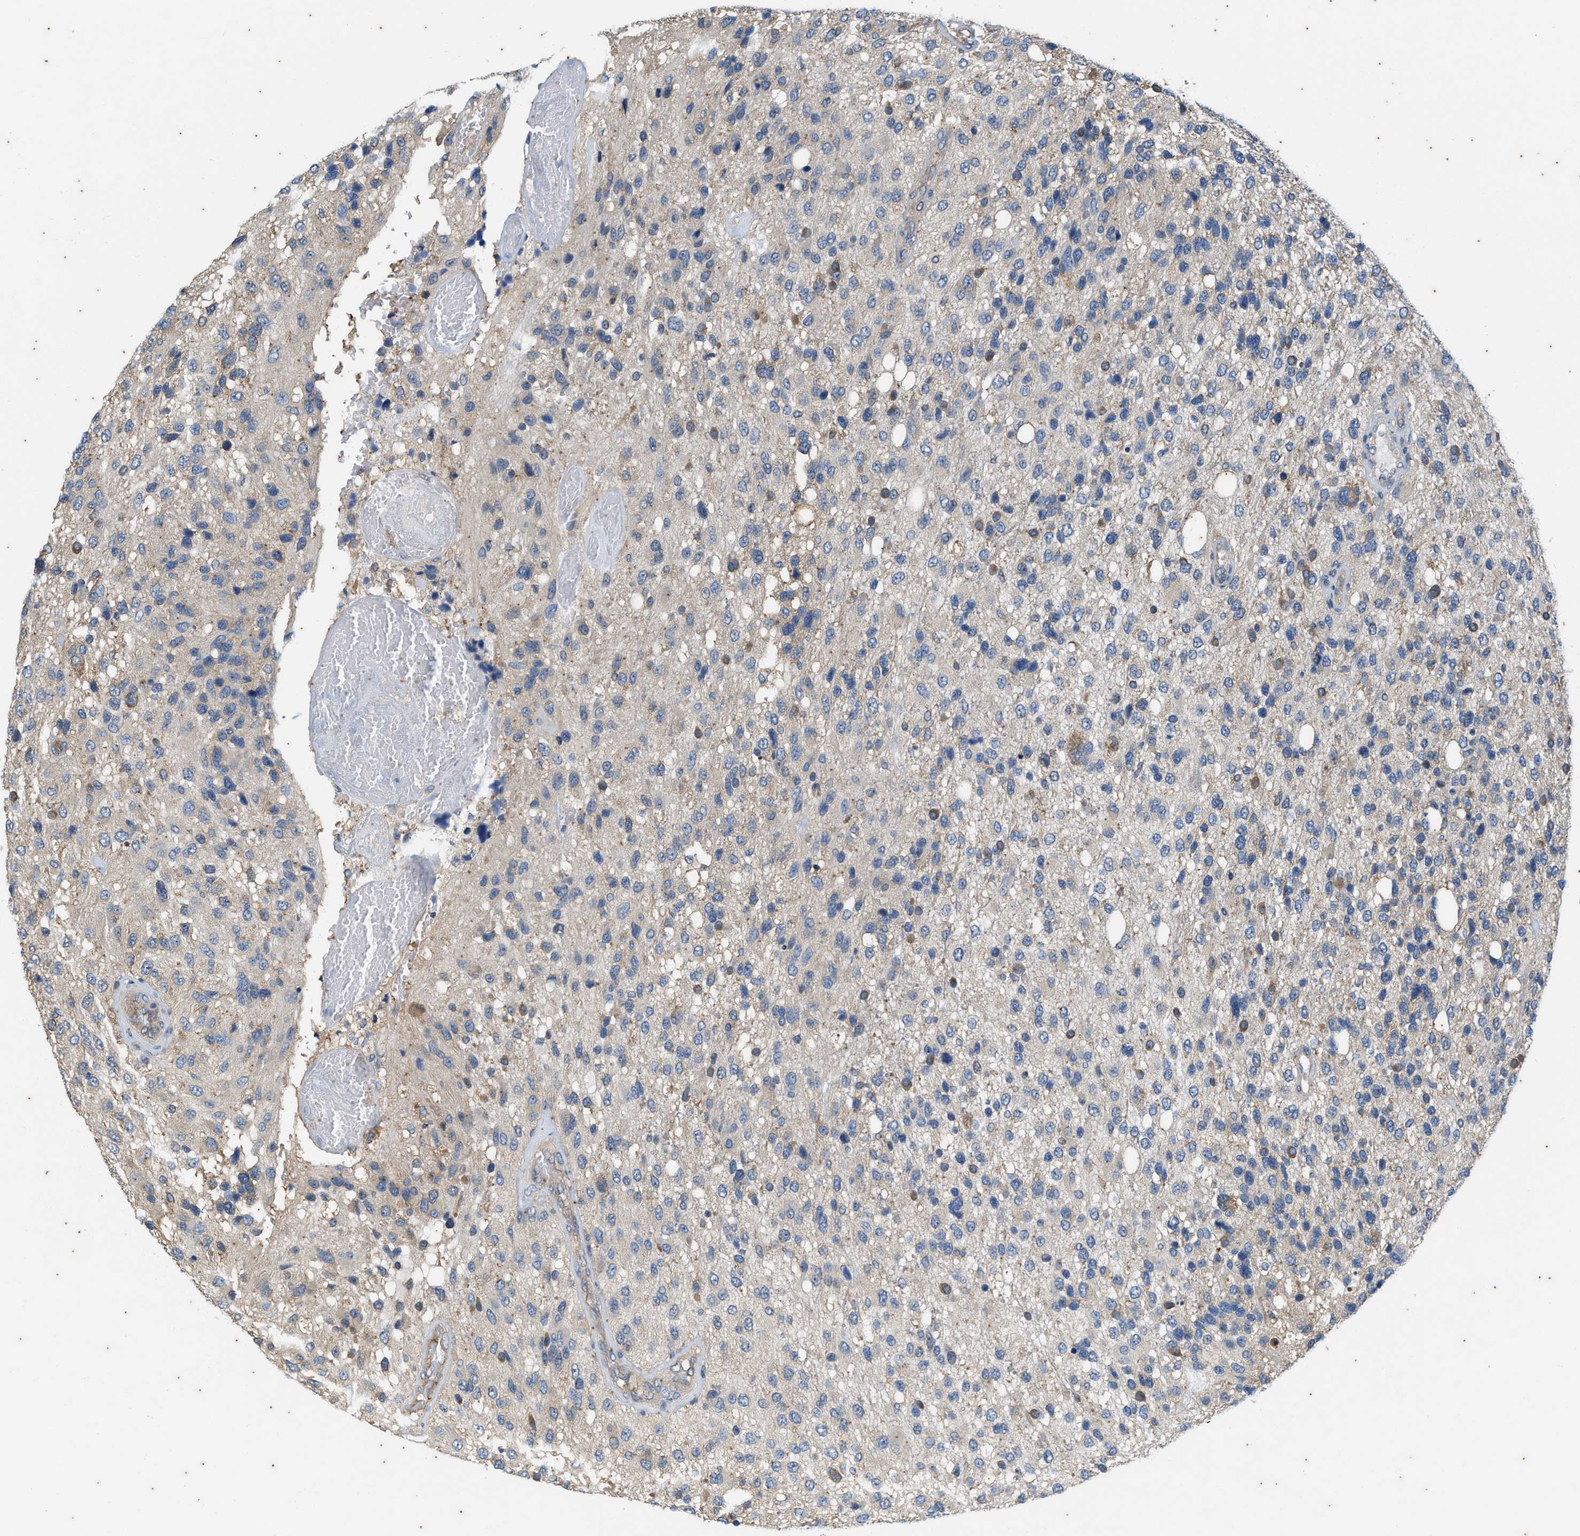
{"staining": {"intensity": "moderate", "quantity": "<25%", "location": "cytoplasmic/membranous"}, "tissue": "glioma", "cell_type": "Tumor cells", "image_type": "cancer", "snomed": [{"axis": "morphology", "description": "Glioma, malignant, High grade"}, {"axis": "topography", "description": "Brain"}], "caption": "Immunohistochemistry photomicrograph of neoplastic tissue: human malignant high-grade glioma stained using IHC displays low levels of moderate protein expression localized specifically in the cytoplasmic/membranous of tumor cells, appearing as a cytoplasmic/membranous brown color.", "gene": "COX19", "patient": {"sex": "female", "age": 58}}